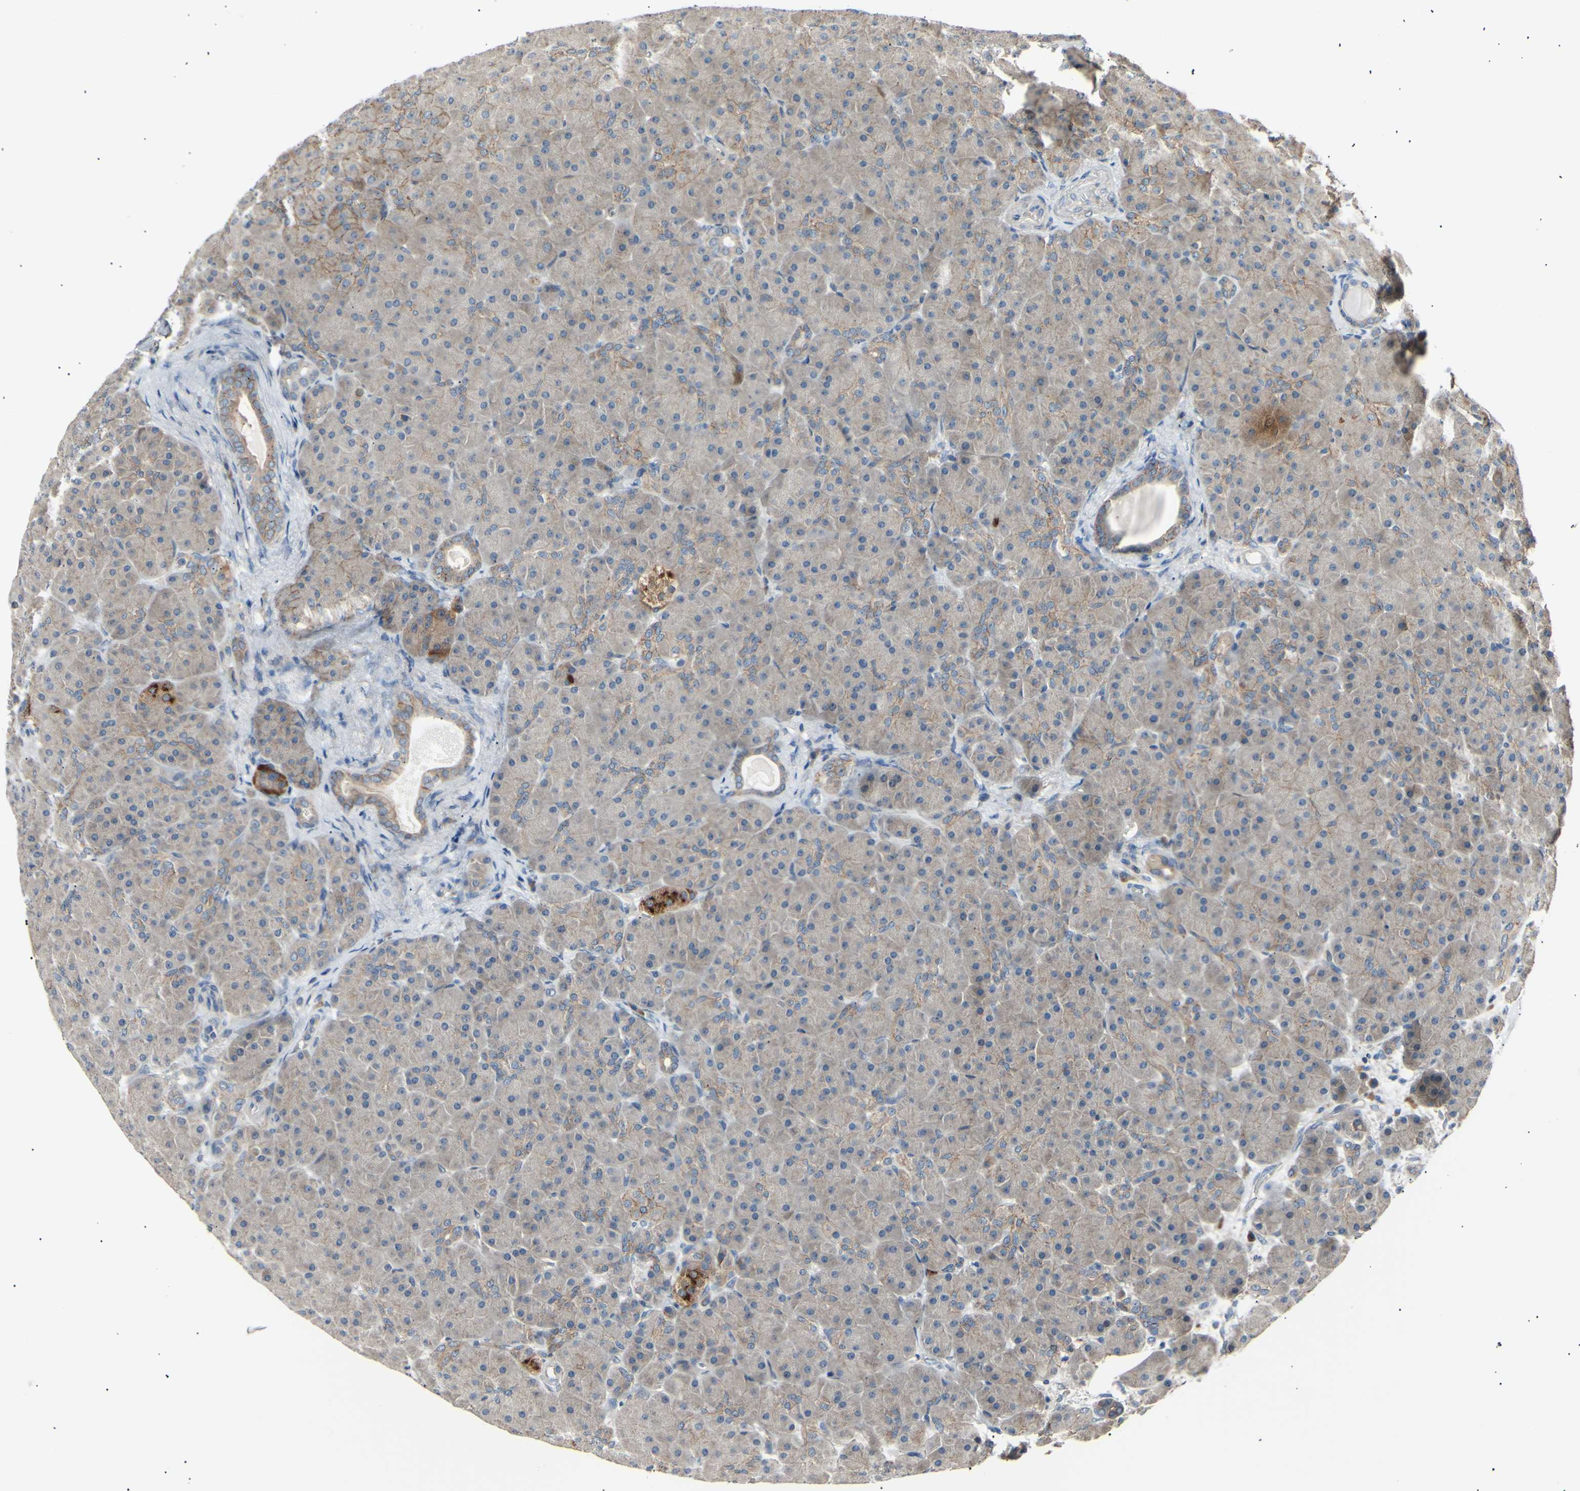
{"staining": {"intensity": "weak", "quantity": ">75%", "location": "cytoplasmic/membranous"}, "tissue": "pancreas", "cell_type": "Exocrine glandular cells", "image_type": "normal", "snomed": [{"axis": "morphology", "description": "Normal tissue, NOS"}, {"axis": "topography", "description": "Pancreas"}], "caption": "IHC (DAB (3,3'-diaminobenzidine)) staining of normal pancreas exhibits weak cytoplasmic/membranous protein positivity in about >75% of exocrine glandular cells. (Brightfield microscopy of DAB IHC at high magnification).", "gene": "ITGA6", "patient": {"sex": "male", "age": 66}}